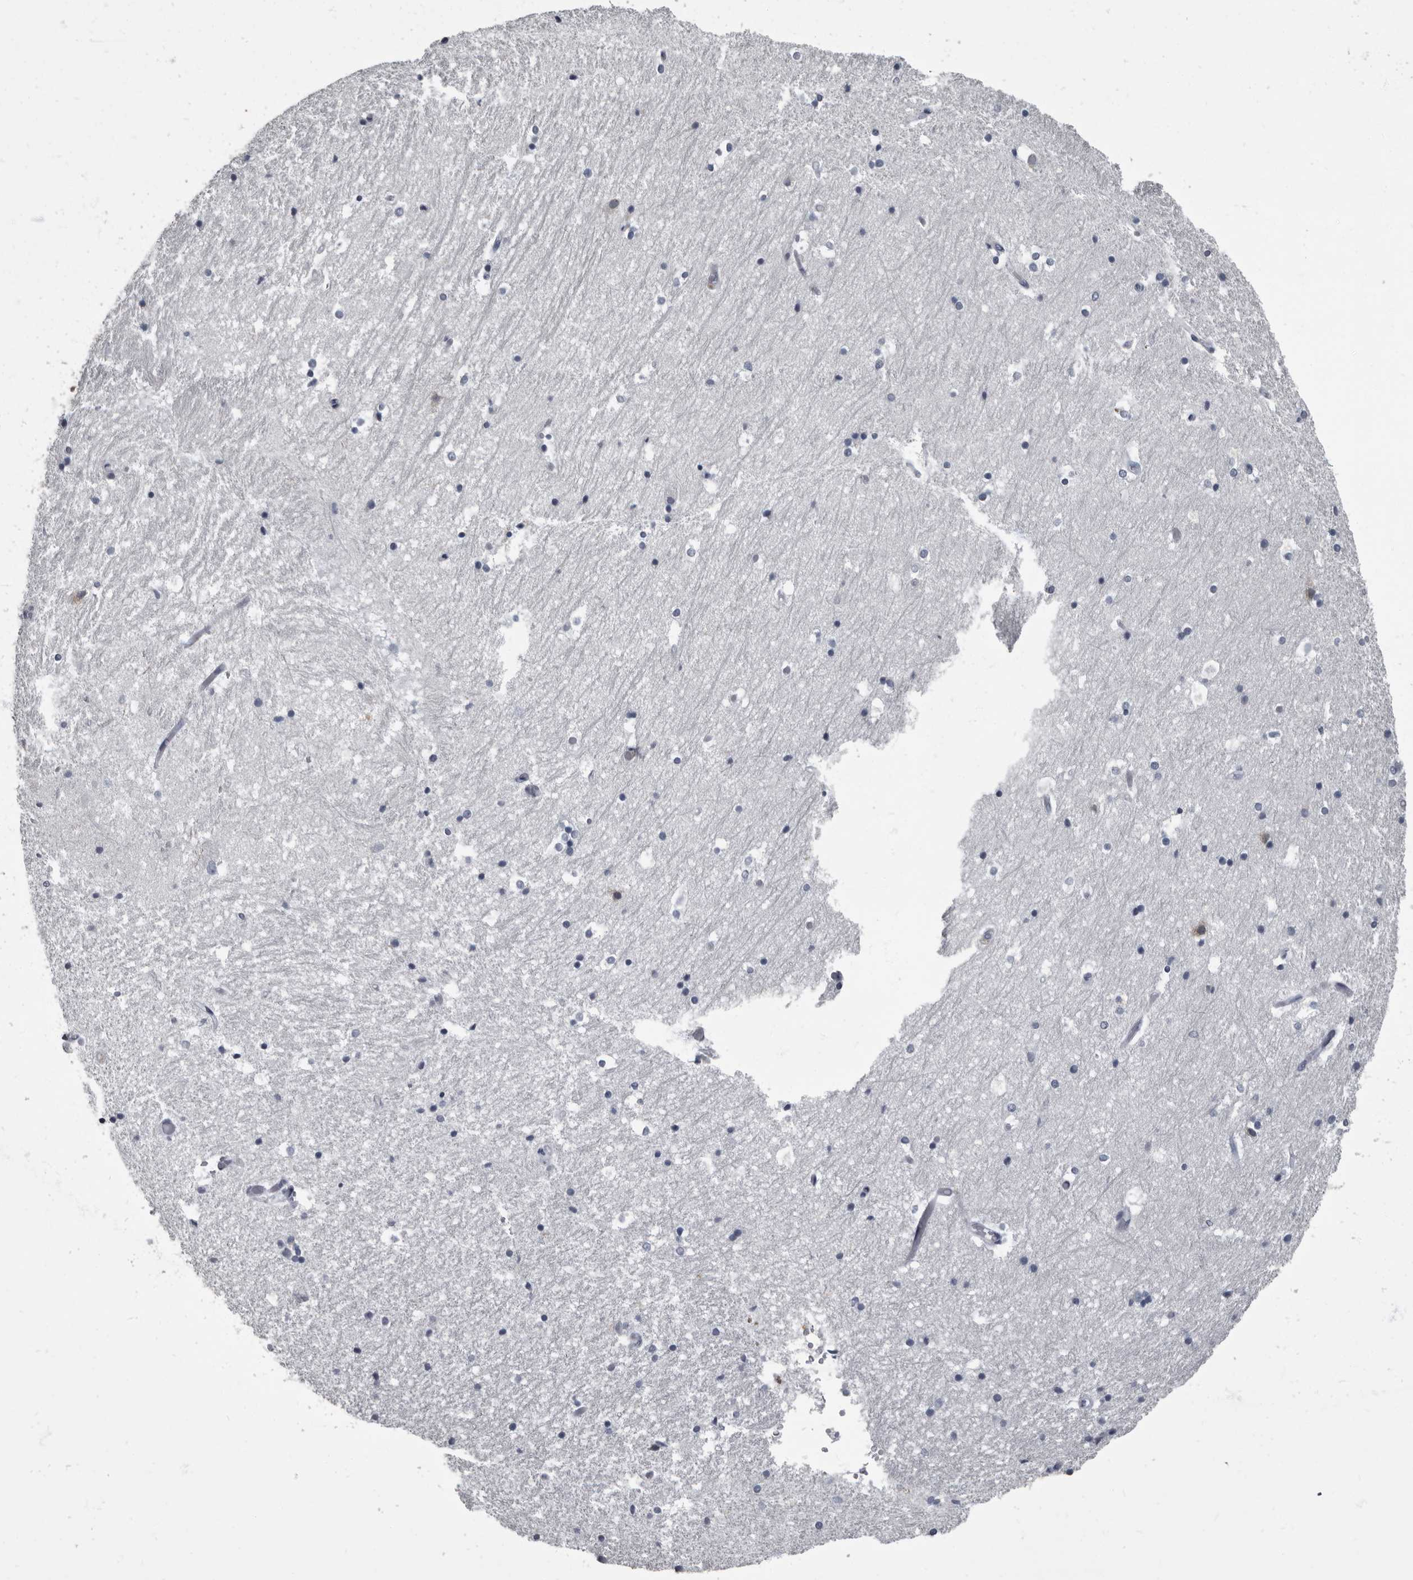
{"staining": {"intensity": "negative", "quantity": "none", "location": "none"}, "tissue": "hippocampus", "cell_type": "Glial cells", "image_type": "normal", "snomed": [{"axis": "morphology", "description": "Normal tissue, NOS"}, {"axis": "topography", "description": "Hippocampus"}], "caption": "DAB (3,3'-diaminobenzidine) immunohistochemical staining of unremarkable hippocampus demonstrates no significant positivity in glial cells. (DAB (3,3'-diaminobenzidine) immunohistochemistry (IHC) with hematoxylin counter stain).", "gene": "TPD52L1", "patient": {"sex": "female", "age": 52}}